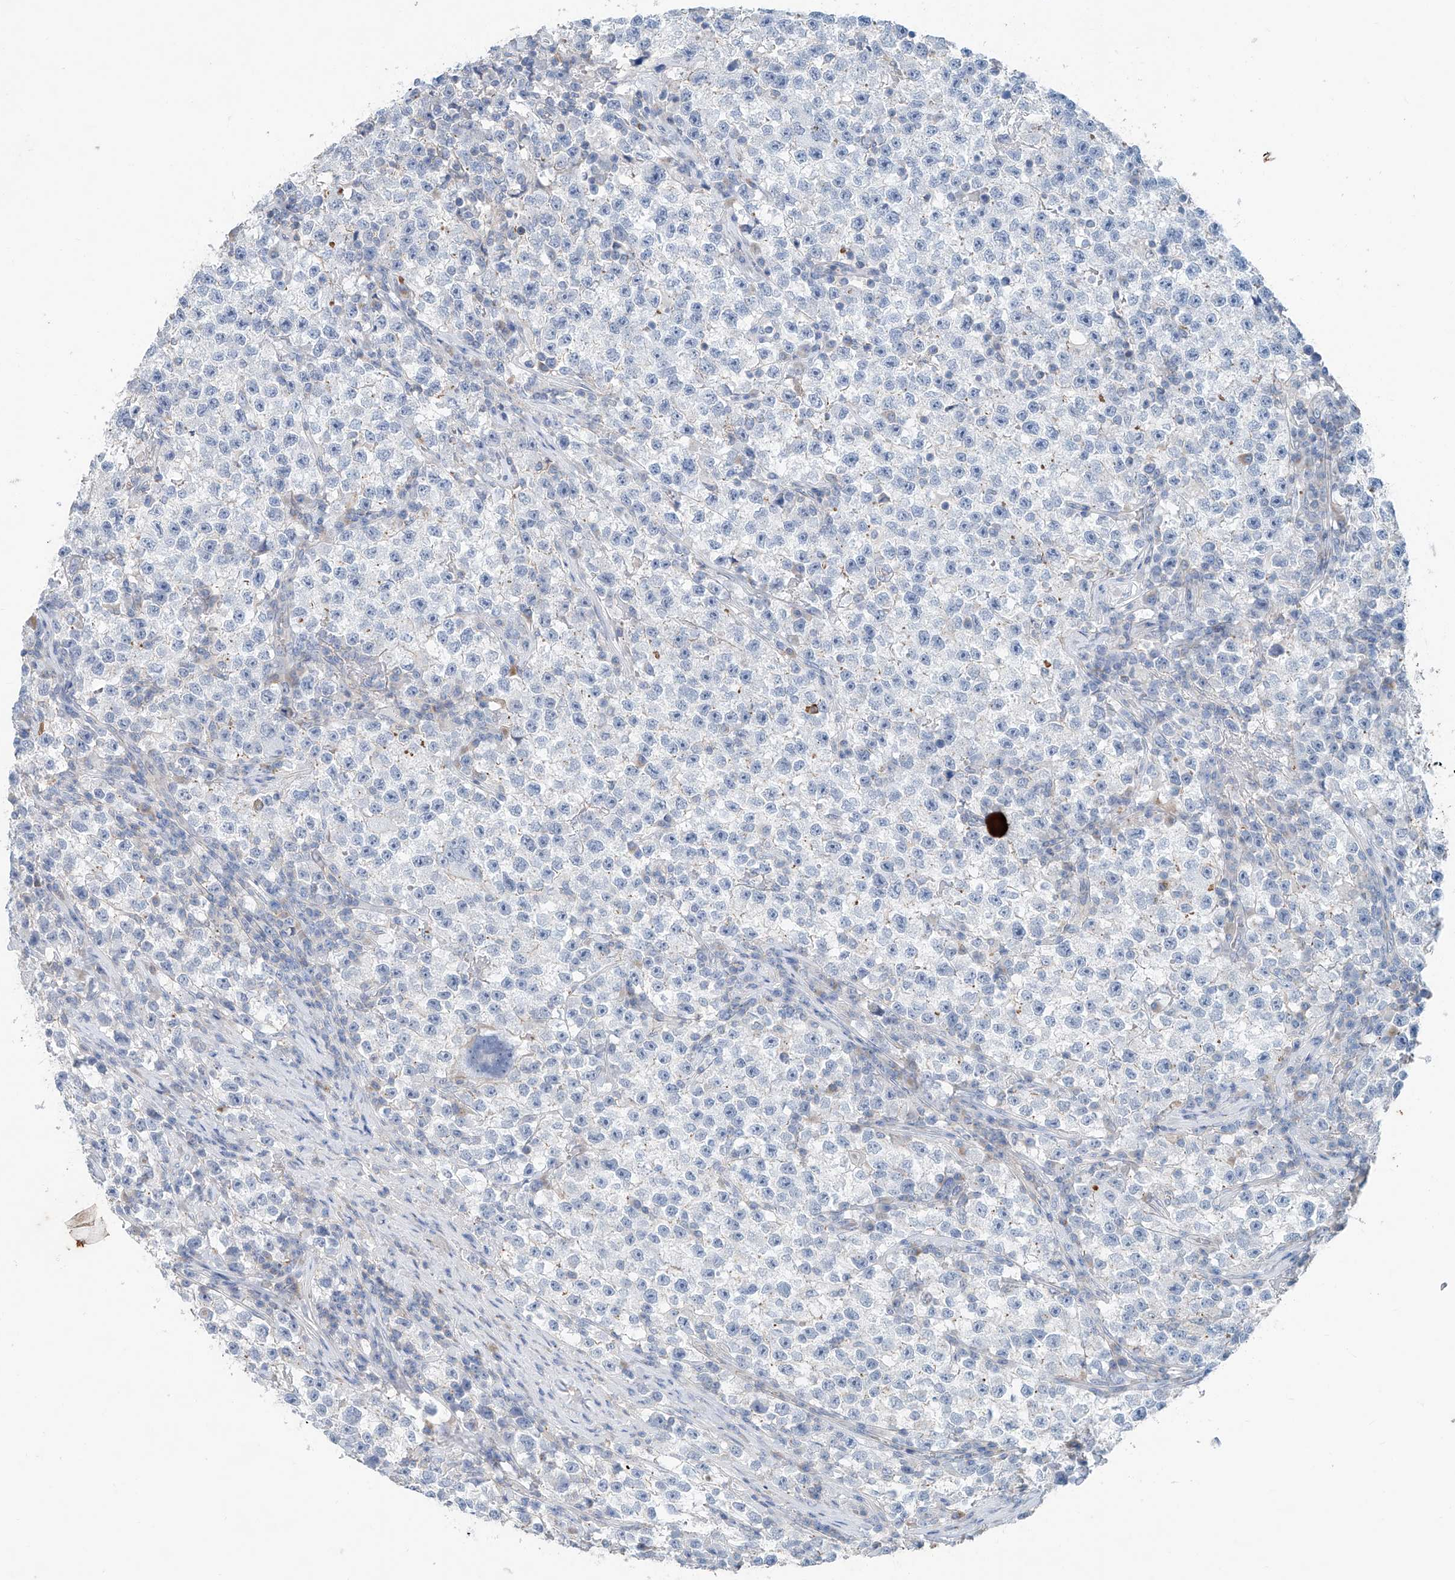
{"staining": {"intensity": "negative", "quantity": "none", "location": "none"}, "tissue": "testis cancer", "cell_type": "Tumor cells", "image_type": "cancer", "snomed": [{"axis": "morphology", "description": "Seminoma, NOS"}, {"axis": "topography", "description": "Testis"}], "caption": "Immunohistochemistry (IHC) histopathology image of neoplastic tissue: testis seminoma stained with DAB (3,3'-diaminobenzidine) shows no significant protein positivity in tumor cells.", "gene": "ANKRD34A", "patient": {"sex": "male", "age": 22}}